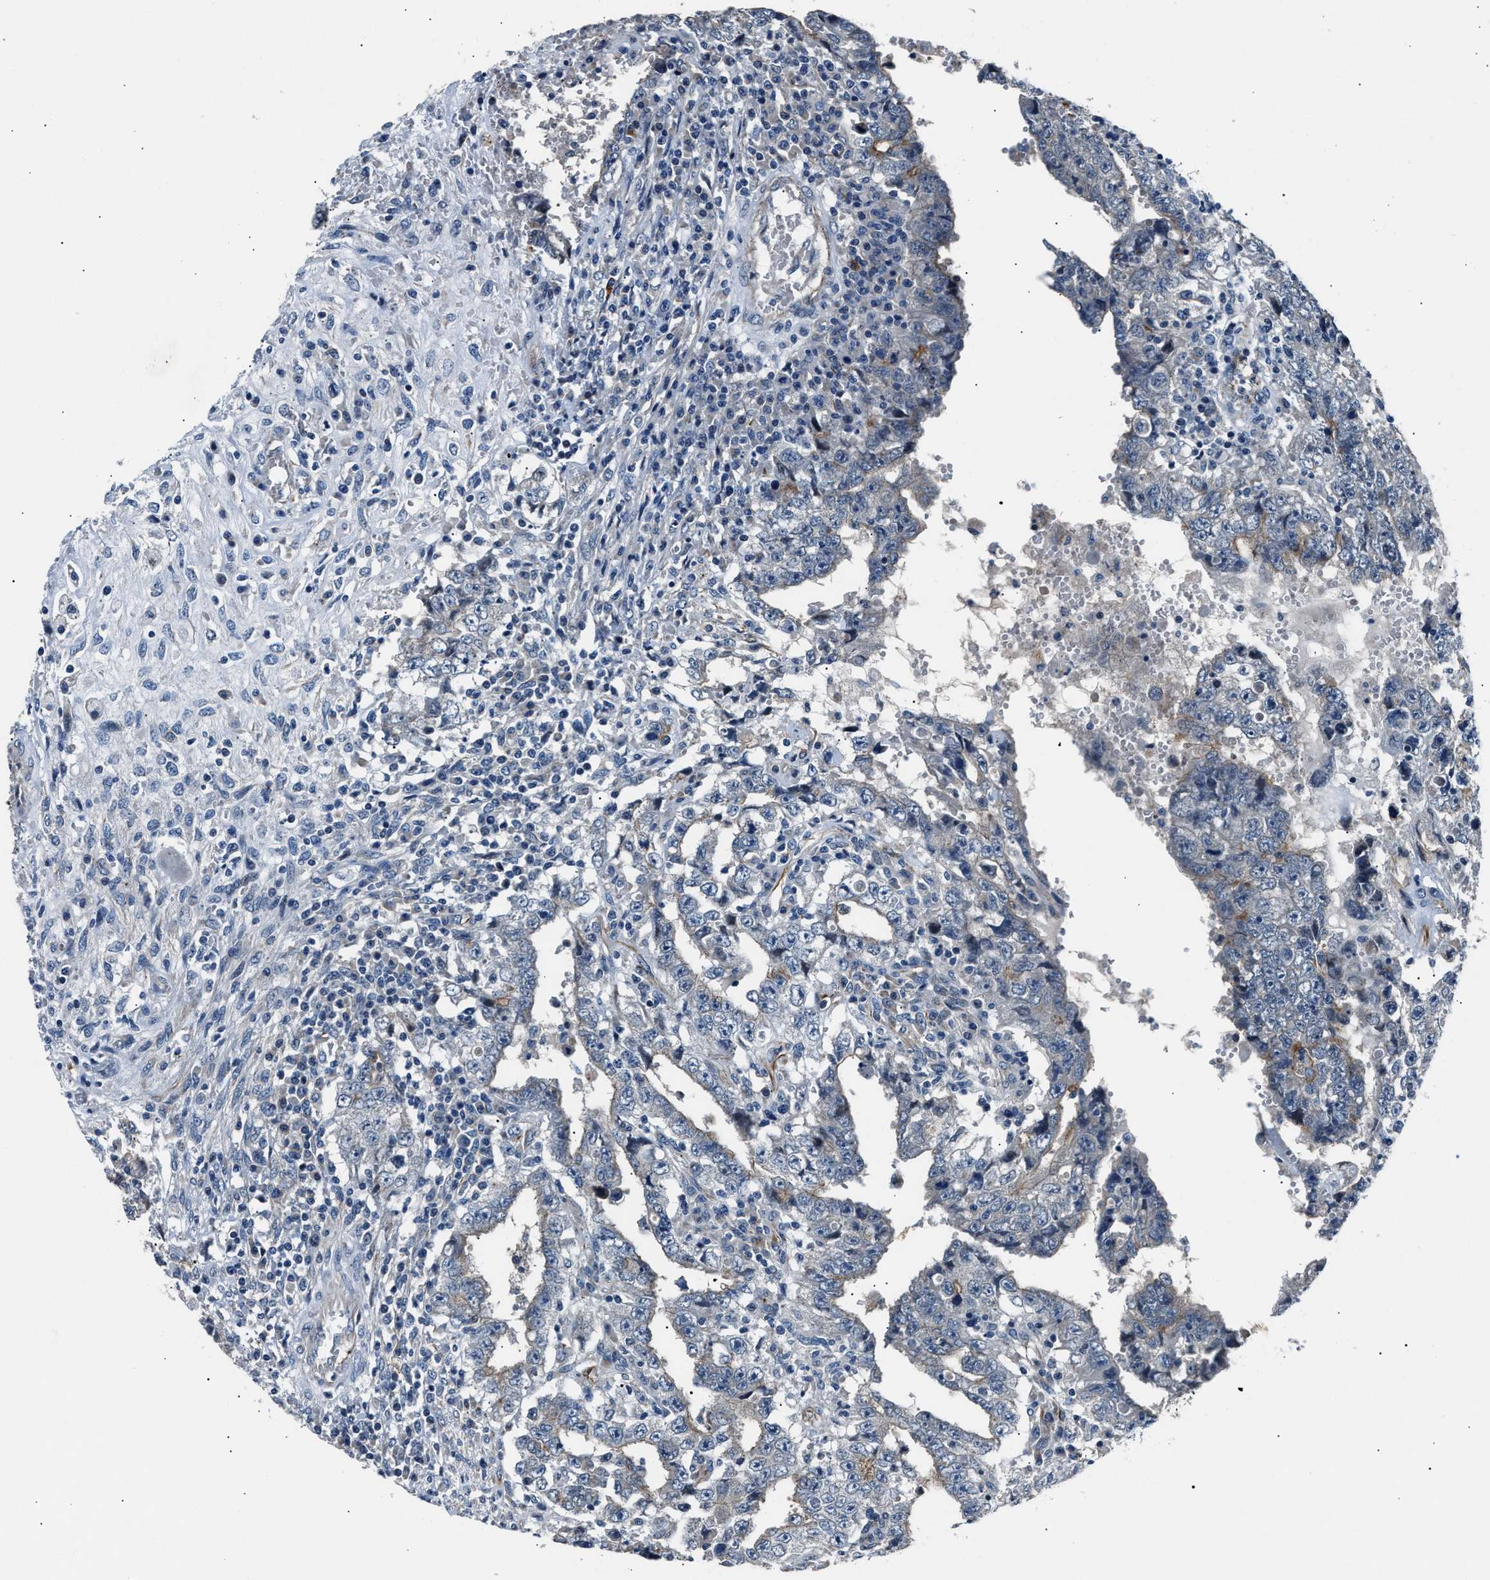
{"staining": {"intensity": "negative", "quantity": "none", "location": "none"}, "tissue": "testis cancer", "cell_type": "Tumor cells", "image_type": "cancer", "snomed": [{"axis": "morphology", "description": "Carcinoma, Embryonal, NOS"}, {"axis": "topography", "description": "Testis"}], "caption": "The histopathology image displays no significant expression in tumor cells of testis cancer. Nuclei are stained in blue.", "gene": "MPDZ", "patient": {"sex": "male", "age": 26}}